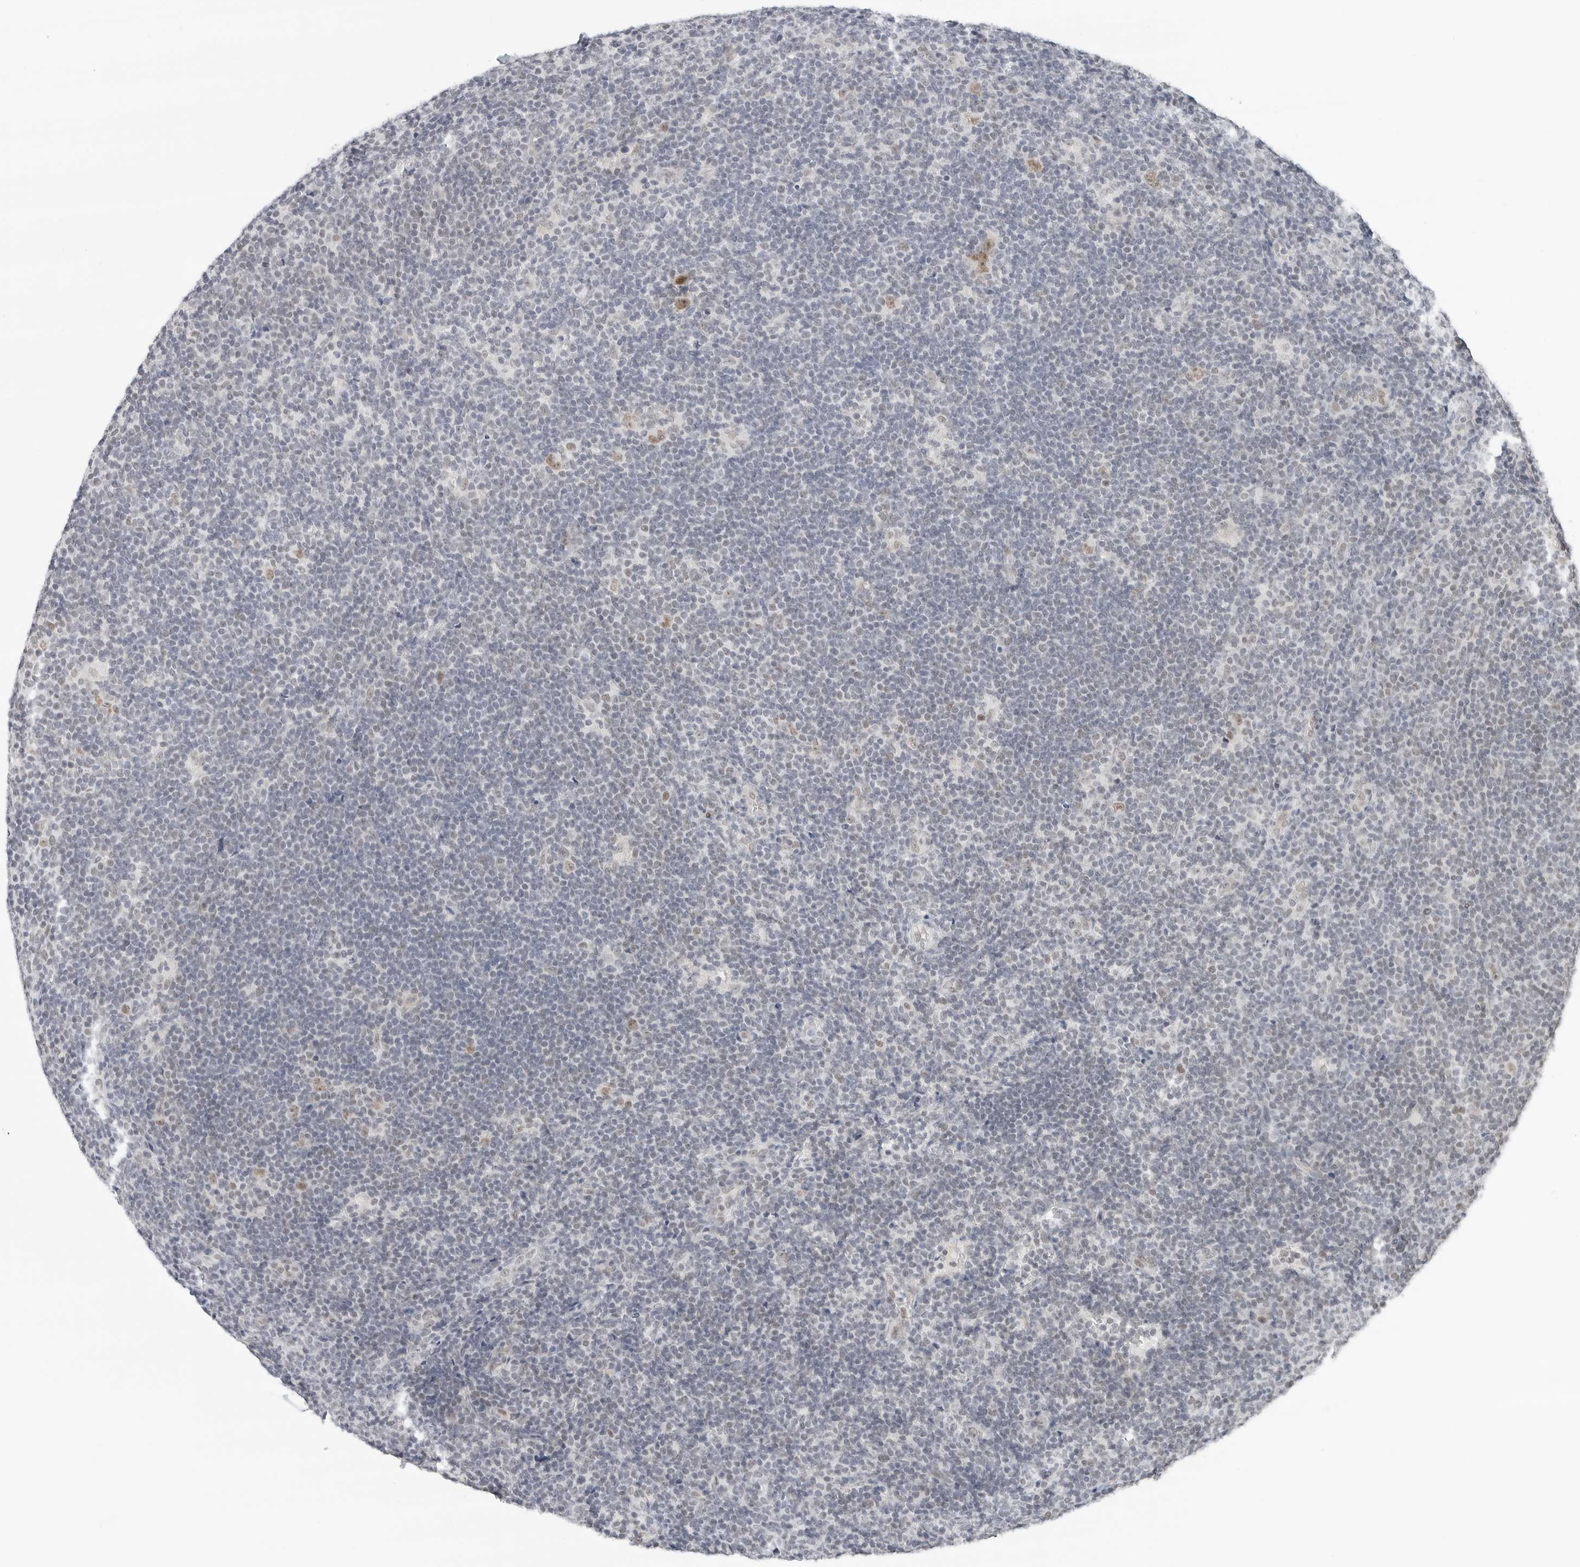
{"staining": {"intensity": "moderate", "quantity": ">75%", "location": "nuclear"}, "tissue": "lymphoma", "cell_type": "Tumor cells", "image_type": "cancer", "snomed": [{"axis": "morphology", "description": "Hodgkin's disease, NOS"}, {"axis": "topography", "description": "Lymph node"}], "caption": "Moderate nuclear staining for a protein is present in about >75% of tumor cells of Hodgkin's disease using immunohistochemistry (IHC).", "gene": "TSEN2", "patient": {"sex": "female", "age": 57}}